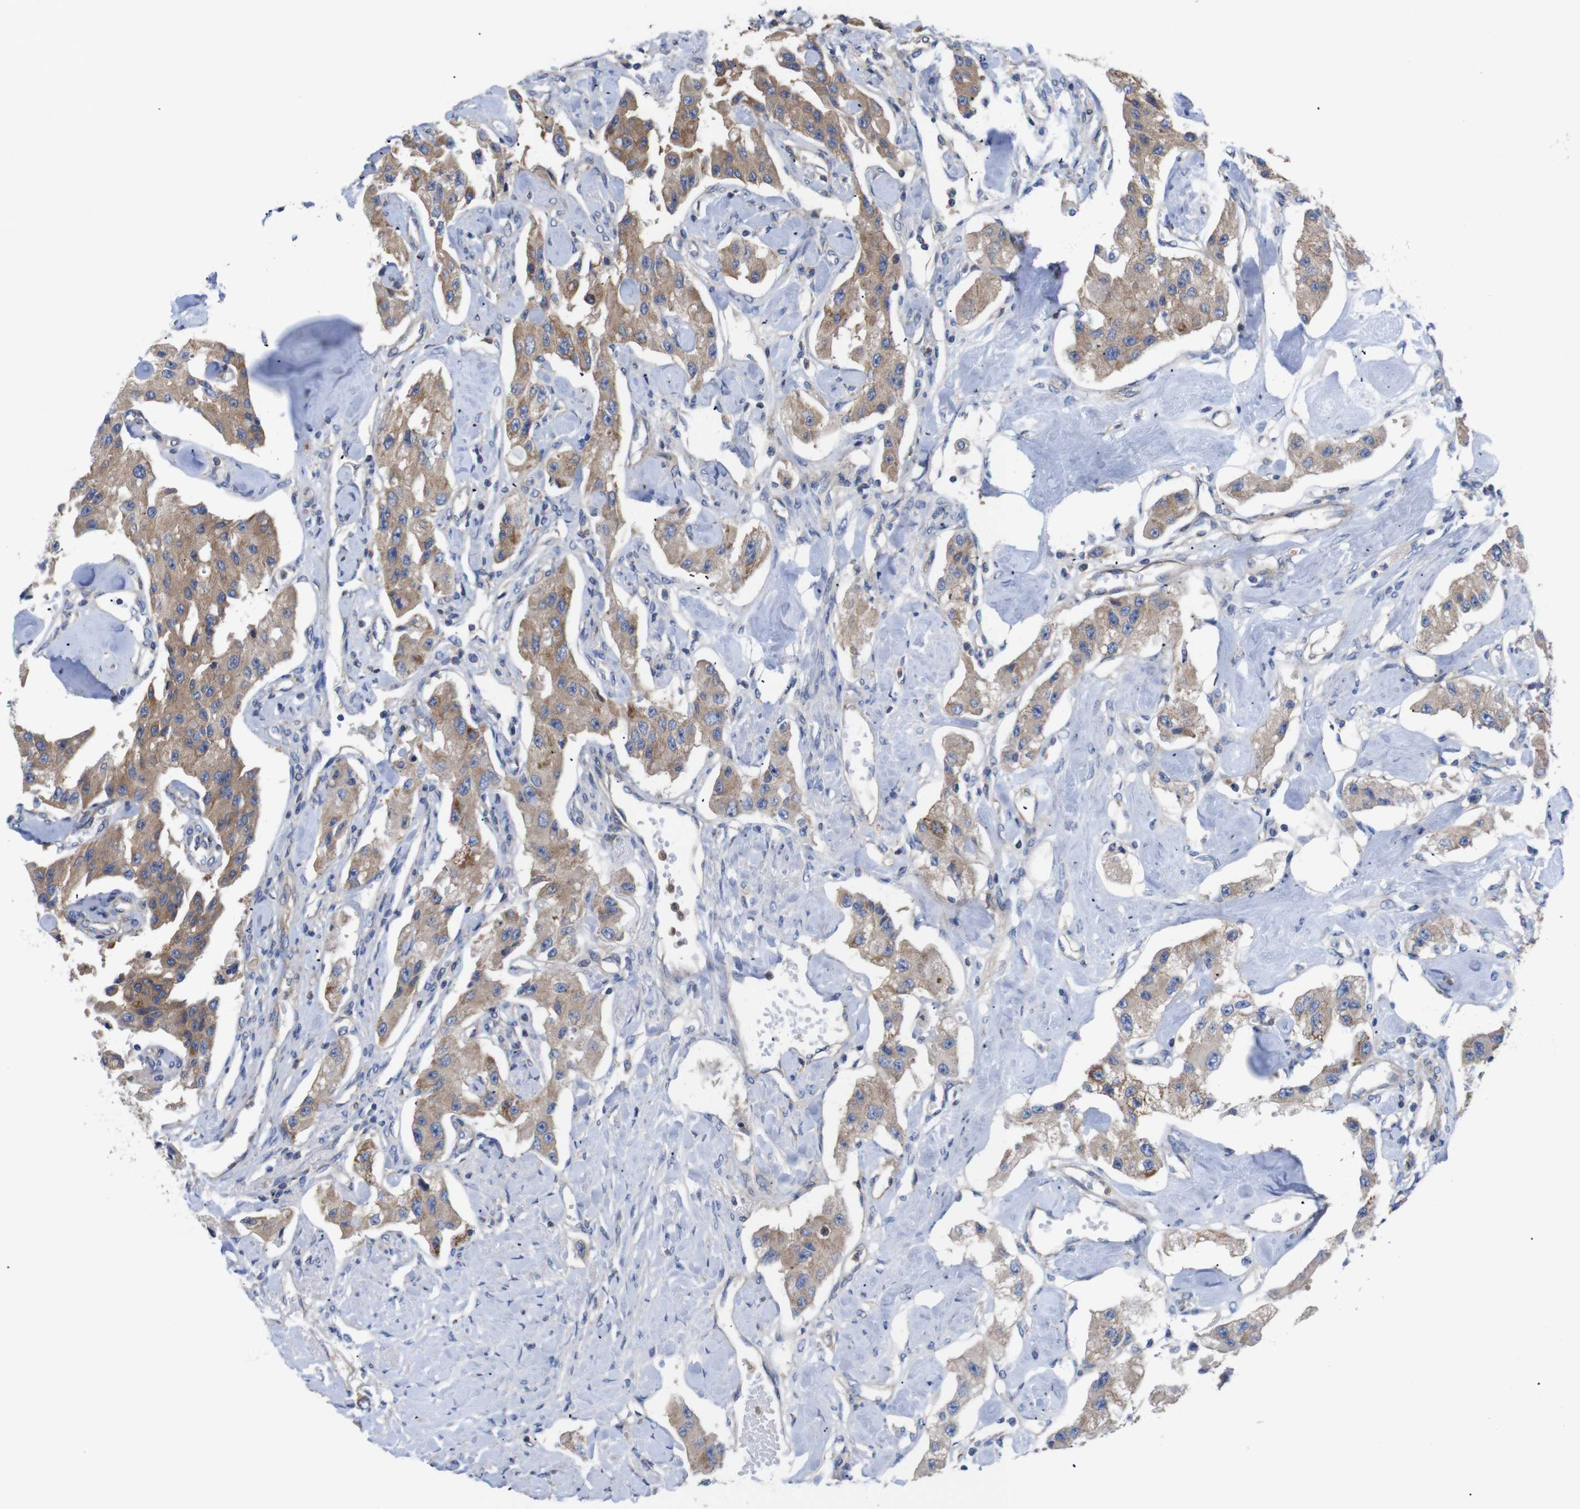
{"staining": {"intensity": "moderate", "quantity": ">75%", "location": "cytoplasmic/membranous"}, "tissue": "carcinoid", "cell_type": "Tumor cells", "image_type": "cancer", "snomed": [{"axis": "morphology", "description": "Carcinoid, malignant, NOS"}, {"axis": "topography", "description": "Pancreas"}], "caption": "There is medium levels of moderate cytoplasmic/membranous expression in tumor cells of malignant carcinoid, as demonstrated by immunohistochemical staining (brown color).", "gene": "USH1C", "patient": {"sex": "male", "age": 41}}